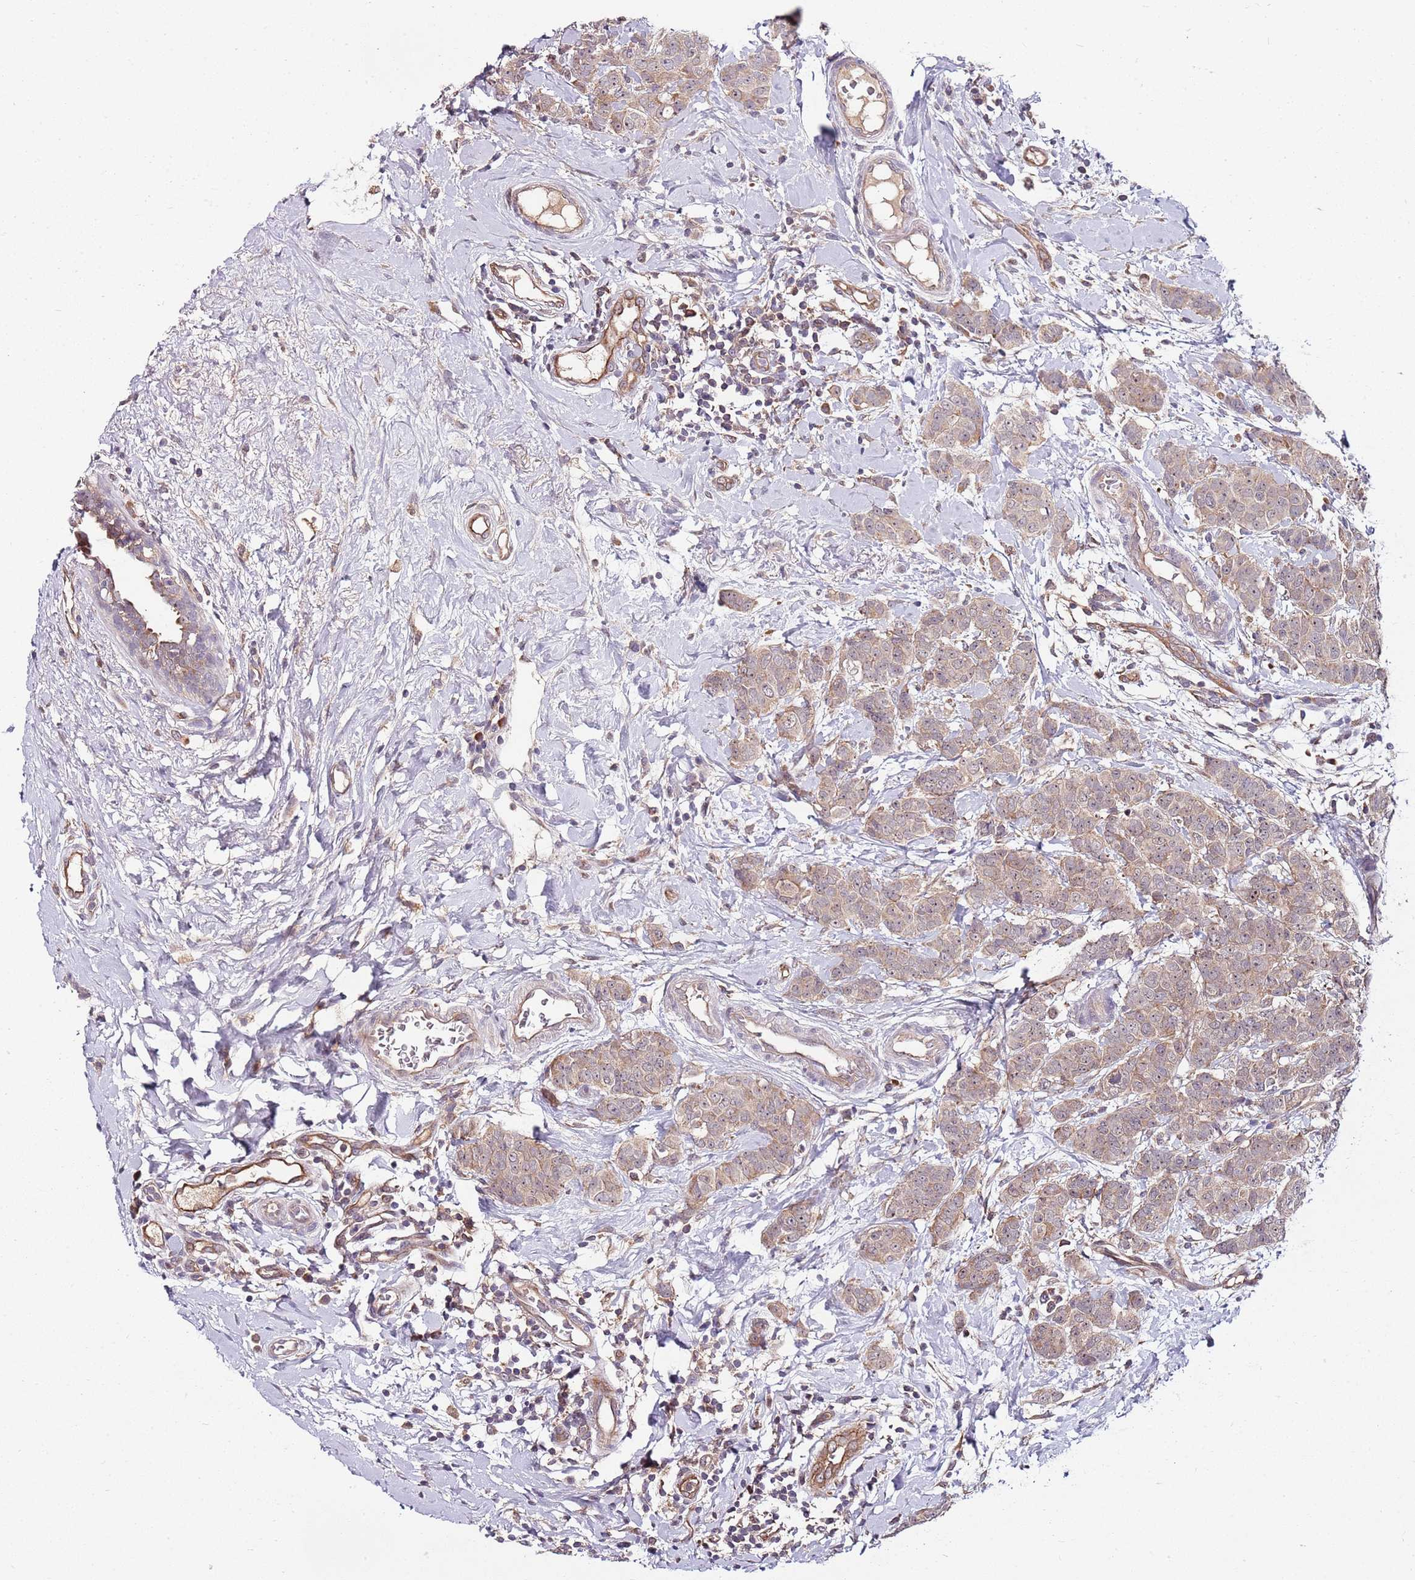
{"staining": {"intensity": "weak", "quantity": ">75%", "location": "cytoplasmic/membranous,nuclear"}, "tissue": "breast cancer", "cell_type": "Tumor cells", "image_type": "cancer", "snomed": [{"axis": "morphology", "description": "Duct carcinoma"}, {"axis": "topography", "description": "Breast"}], "caption": "DAB immunohistochemical staining of breast cancer displays weak cytoplasmic/membranous and nuclear protein positivity in approximately >75% of tumor cells. Immunohistochemistry stains the protein of interest in brown and the nuclei are stained blue.", "gene": "FBXL22", "patient": {"sex": "female", "age": 40}}